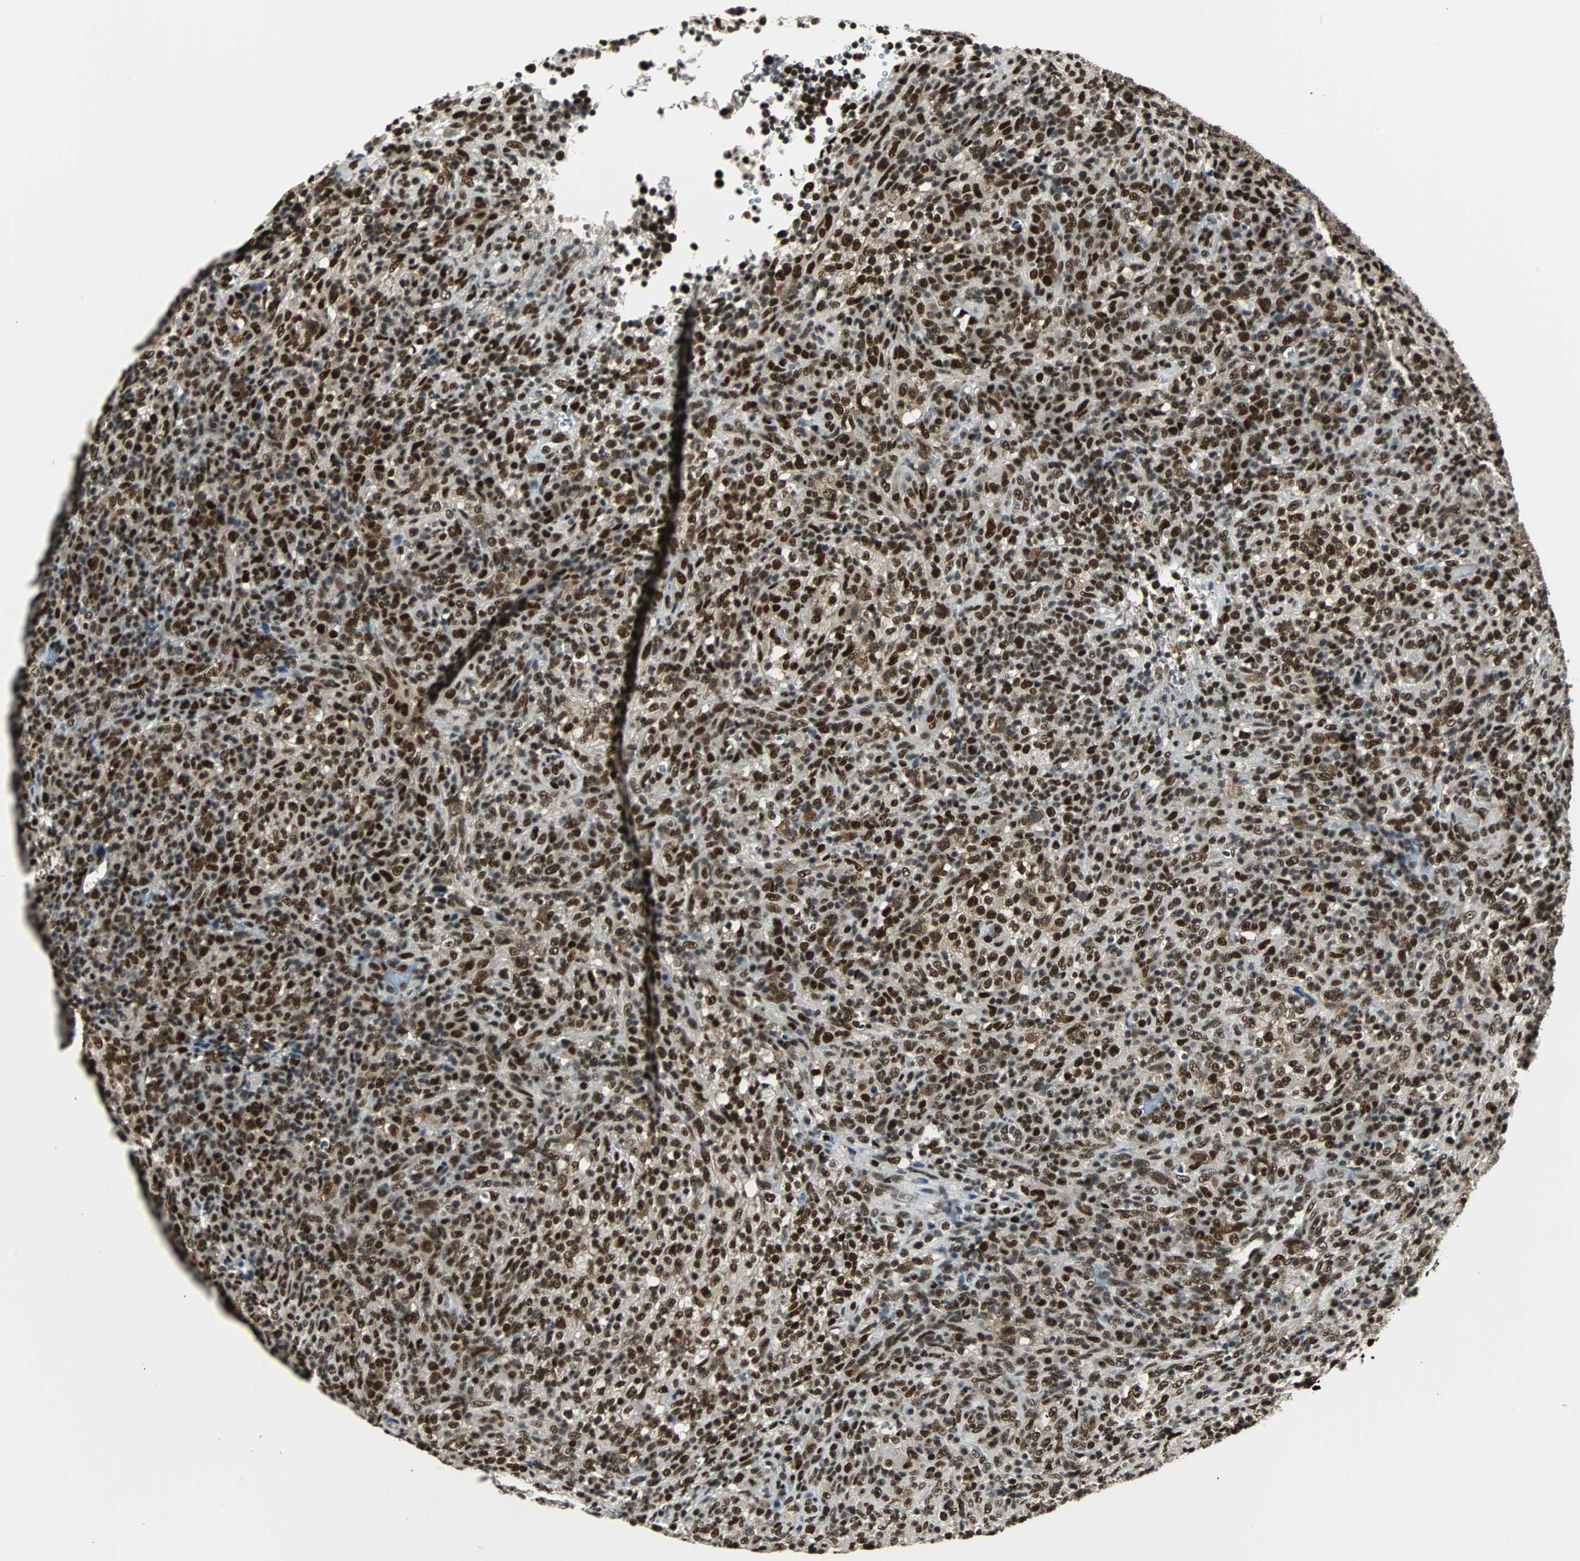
{"staining": {"intensity": "strong", "quantity": ">75%", "location": "nuclear"}, "tissue": "lymphoma", "cell_type": "Tumor cells", "image_type": "cancer", "snomed": [{"axis": "morphology", "description": "Malignant lymphoma, non-Hodgkin's type, High grade"}, {"axis": "topography", "description": "Lymph node"}], "caption": "High-grade malignant lymphoma, non-Hodgkin's type stained with immunohistochemistry exhibits strong nuclear expression in approximately >75% of tumor cells.", "gene": "XRCC4", "patient": {"sex": "female", "age": 76}}